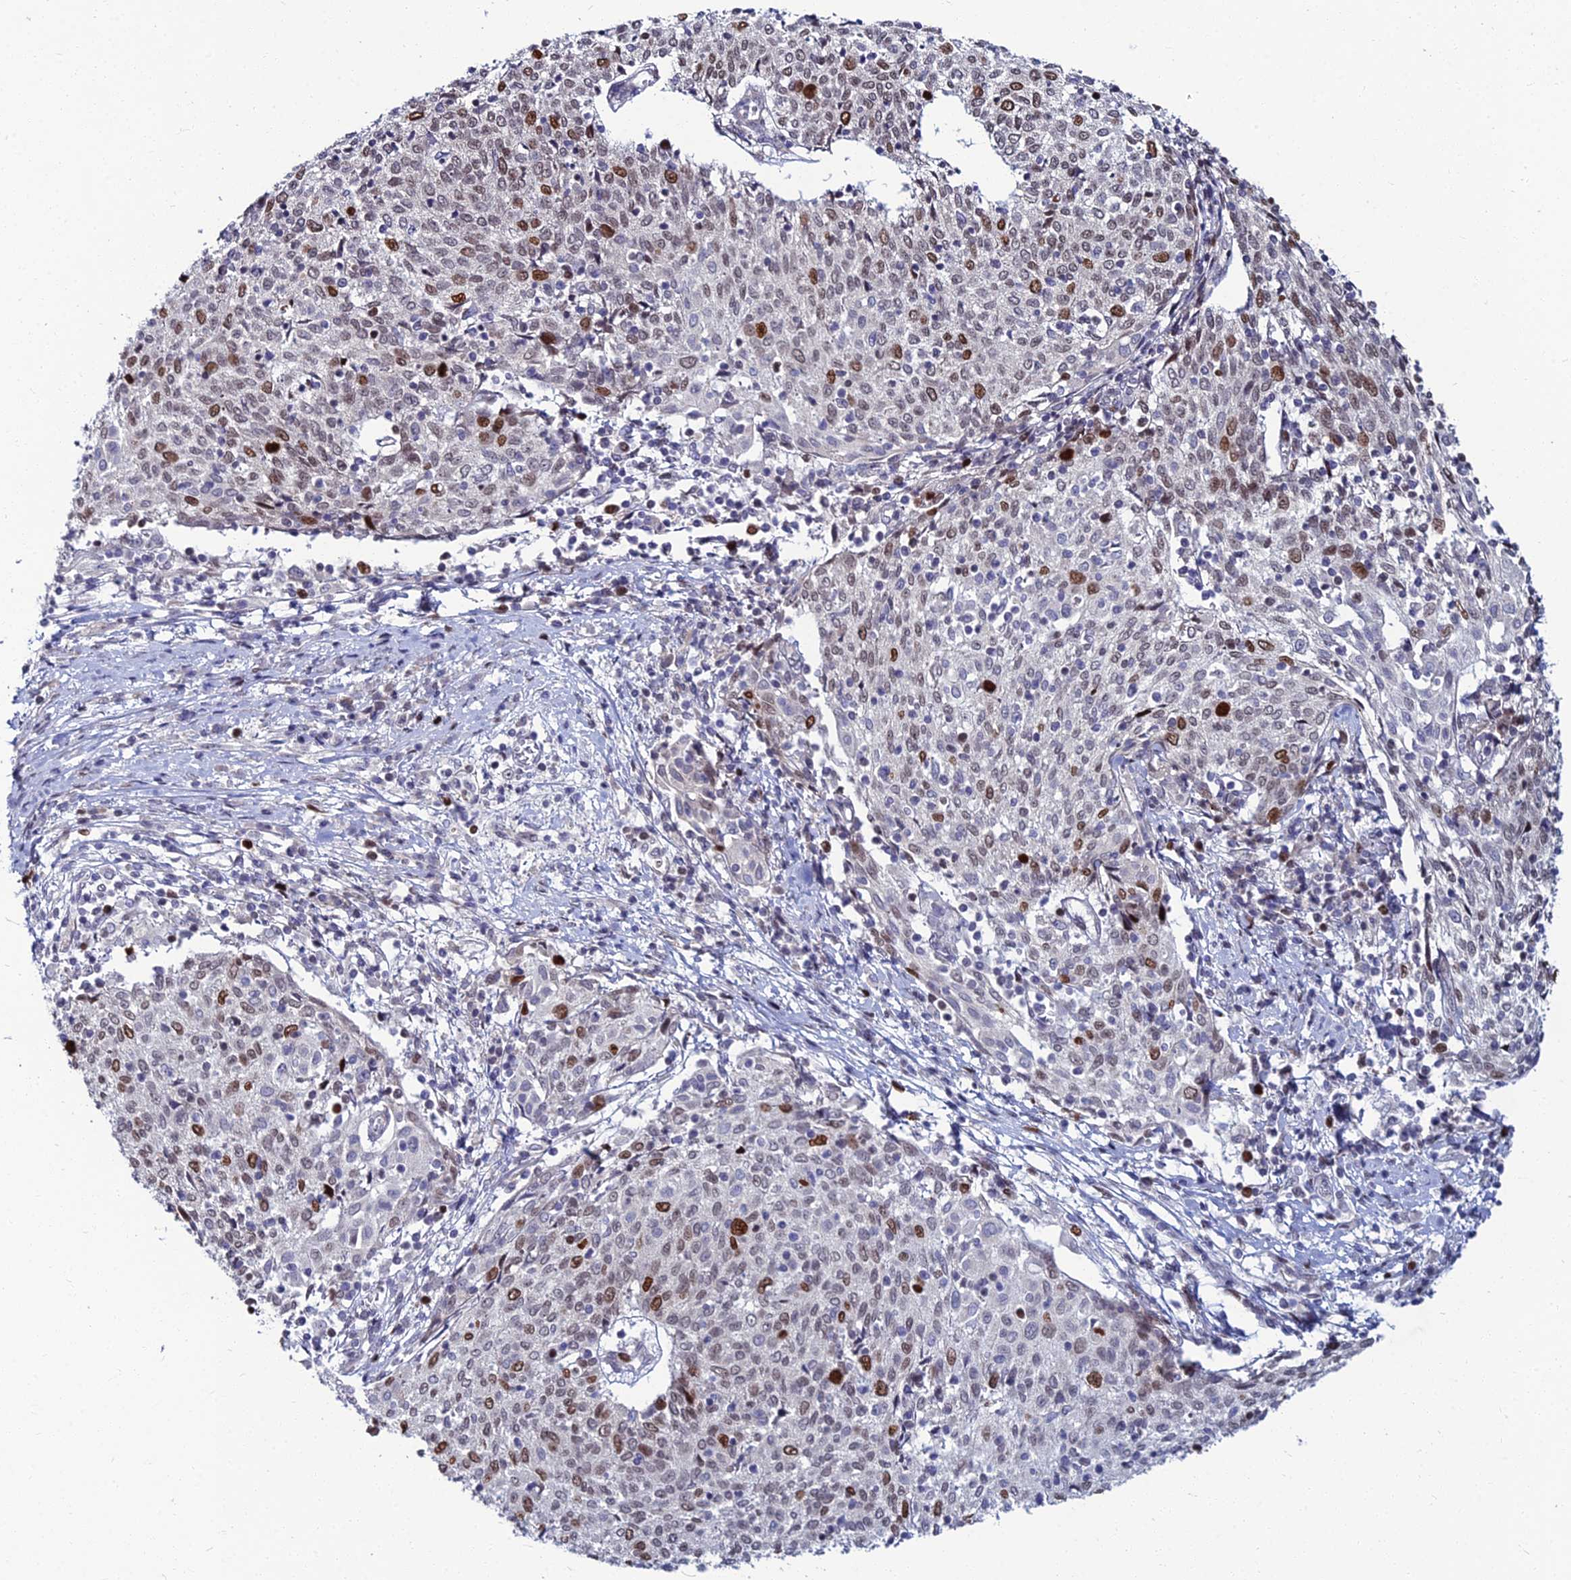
{"staining": {"intensity": "moderate", "quantity": "<25%", "location": "nuclear"}, "tissue": "cervical cancer", "cell_type": "Tumor cells", "image_type": "cancer", "snomed": [{"axis": "morphology", "description": "Squamous cell carcinoma, NOS"}, {"axis": "topography", "description": "Cervix"}], "caption": "Approximately <25% of tumor cells in human cervical squamous cell carcinoma reveal moderate nuclear protein expression as visualized by brown immunohistochemical staining.", "gene": "TAF9B", "patient": {"sex": "female", "age": 52}}